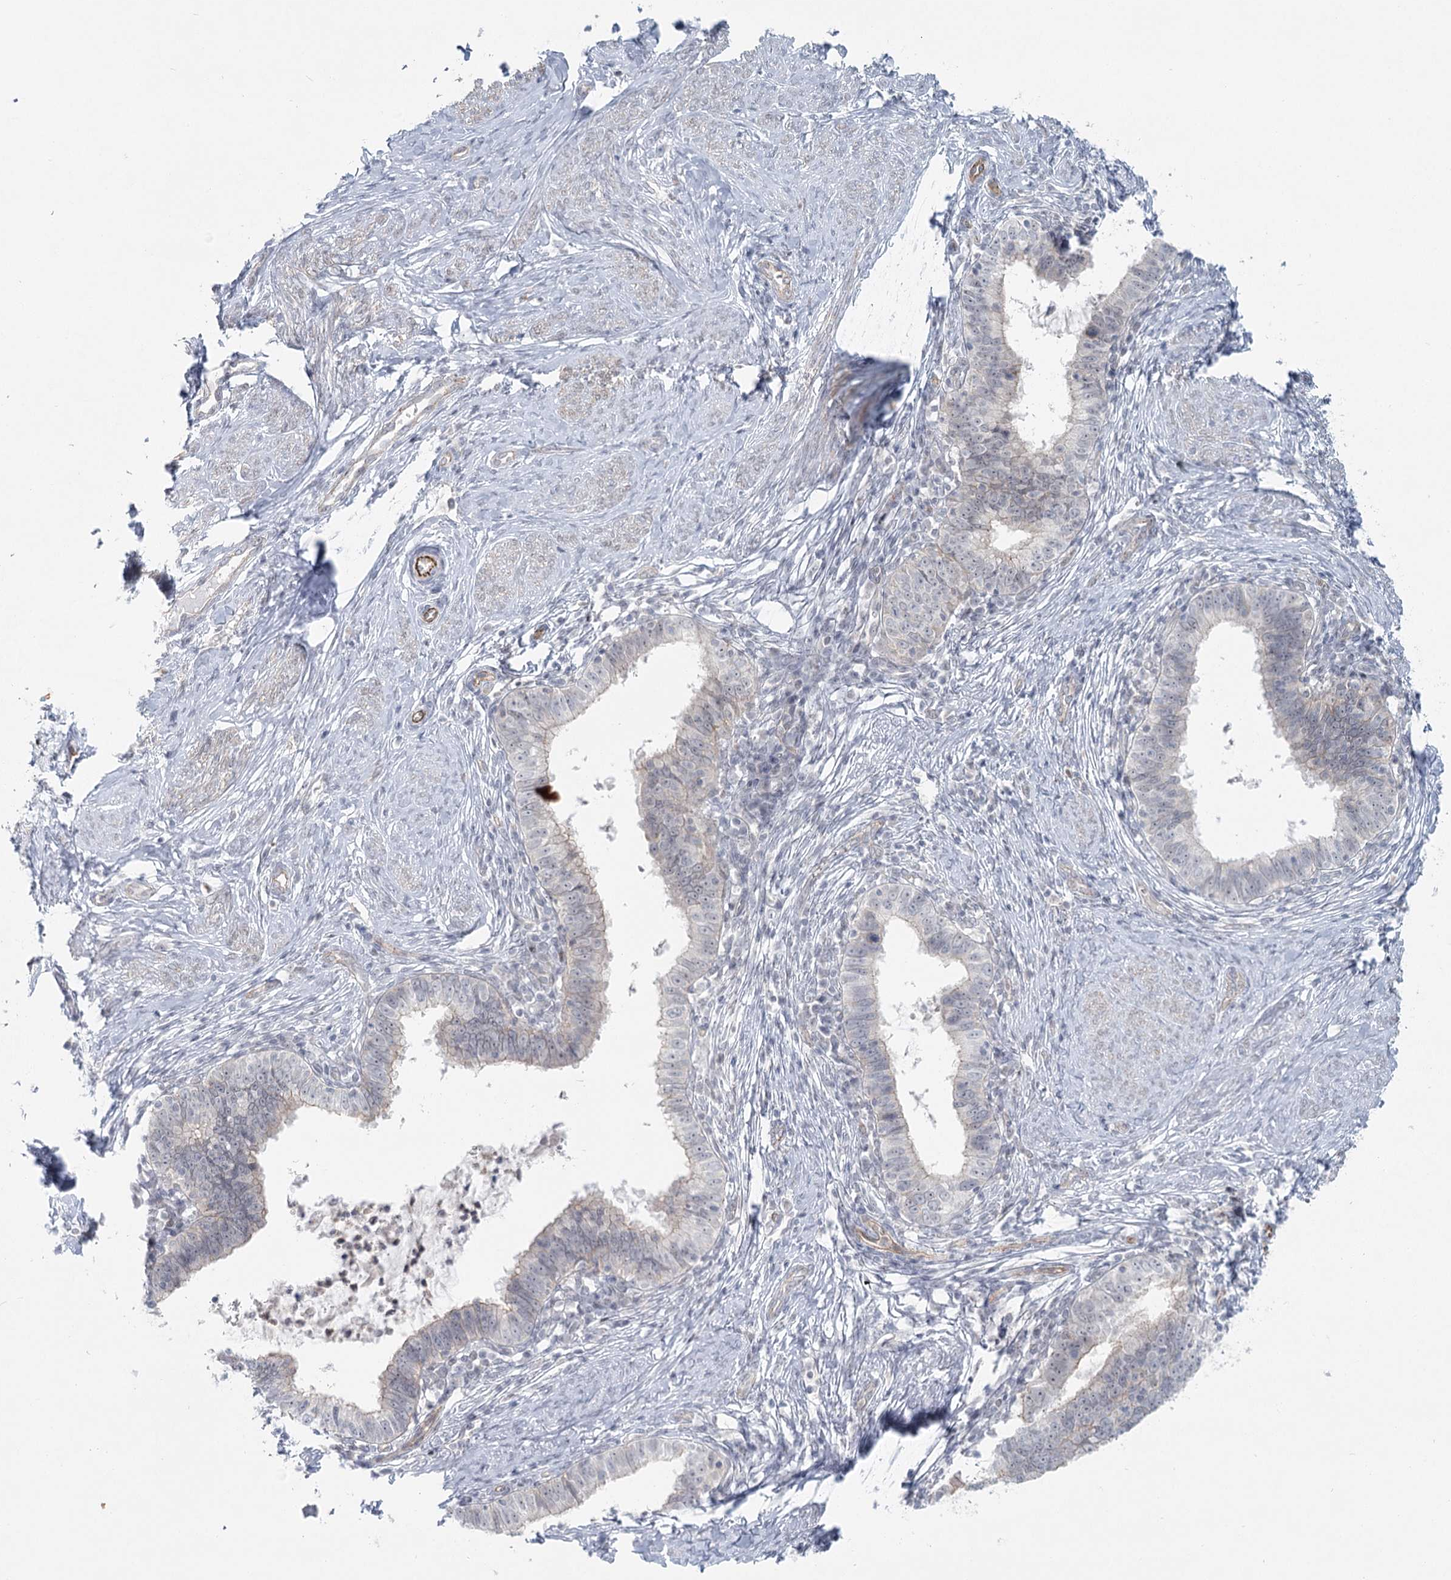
{"staining": {"intensity": "moderate", "quantity": "<25%", "location": "cytoplasmic/membranous"}, "tissue": "cervical cancer", "cell_type": "Tumor cells", "image_type": "cancer", "snomed": [{"axis": "morphology", "description": "Adenocarcinoma, NOS"}, {"axis": "topography", "description": "Cervix"}], "caption": "Protein staining by IHC exhibits moderate cytoplasmic/membranous positivity in approximately <25% of tumor cells in cervical adenocarcinoma. The protein of interest is shown in brown color, while the nuclei are stained blue.", "gene": "ABHD8", "patient": {"sex": "female", "age": 36}}